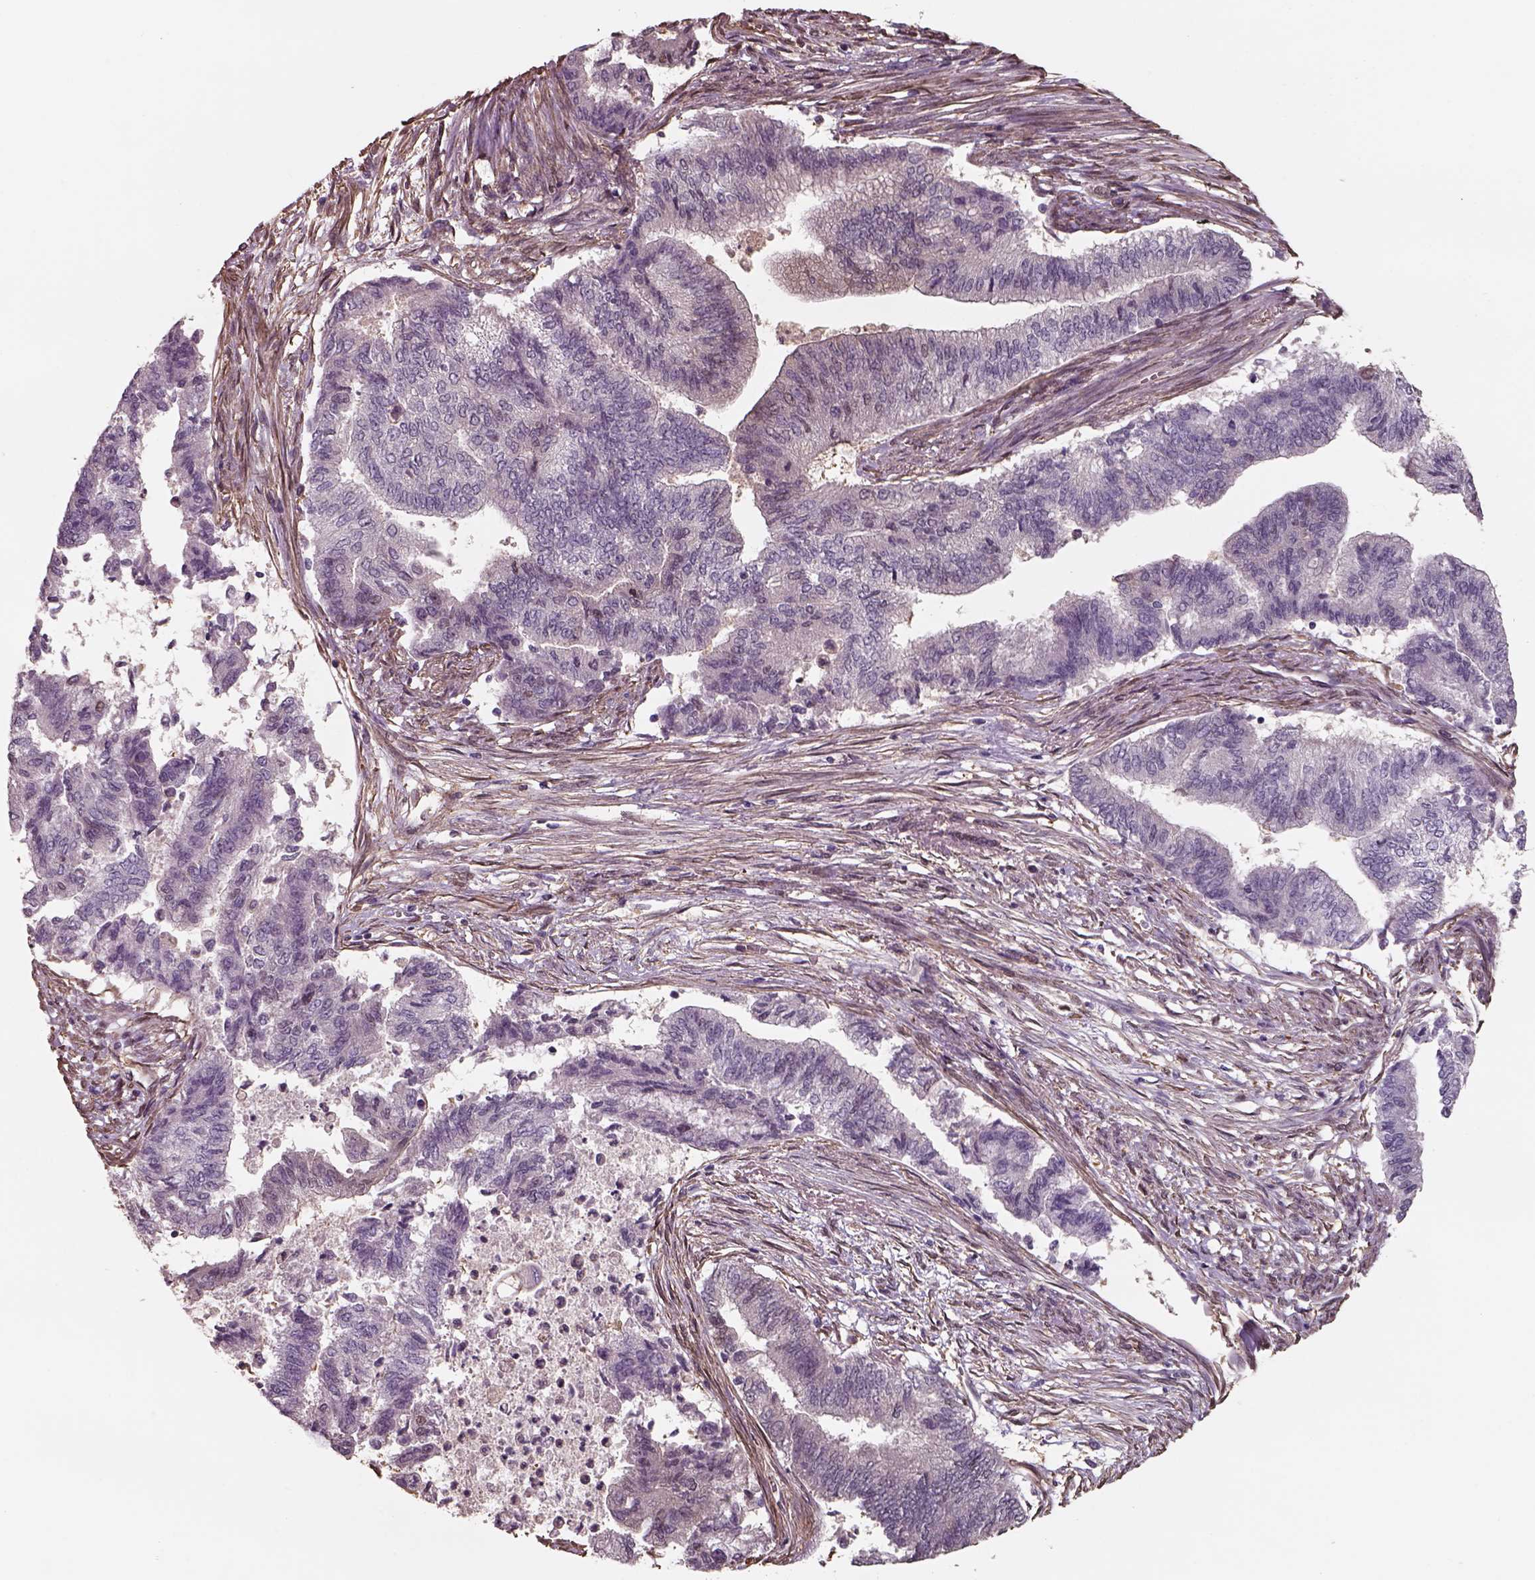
{"staining": {"intensity": "negative", "quantity": "none", "location": "none"}, "tissue": "endometrial cancer", "cell_type": "Tumor cells", "image_type": "cancer", "snomed": [{"axis": "morphology", "description": "Adenocarcinoma, NOS"}, {"axis": "topography", "description": "Endometrium"}], "caption": "A micrograph of human endometrial adenocarcinoma is negative for staining in tumor cells.", "gene": "ISYNA1", "patient": {"sex": "female", "age": 65}}